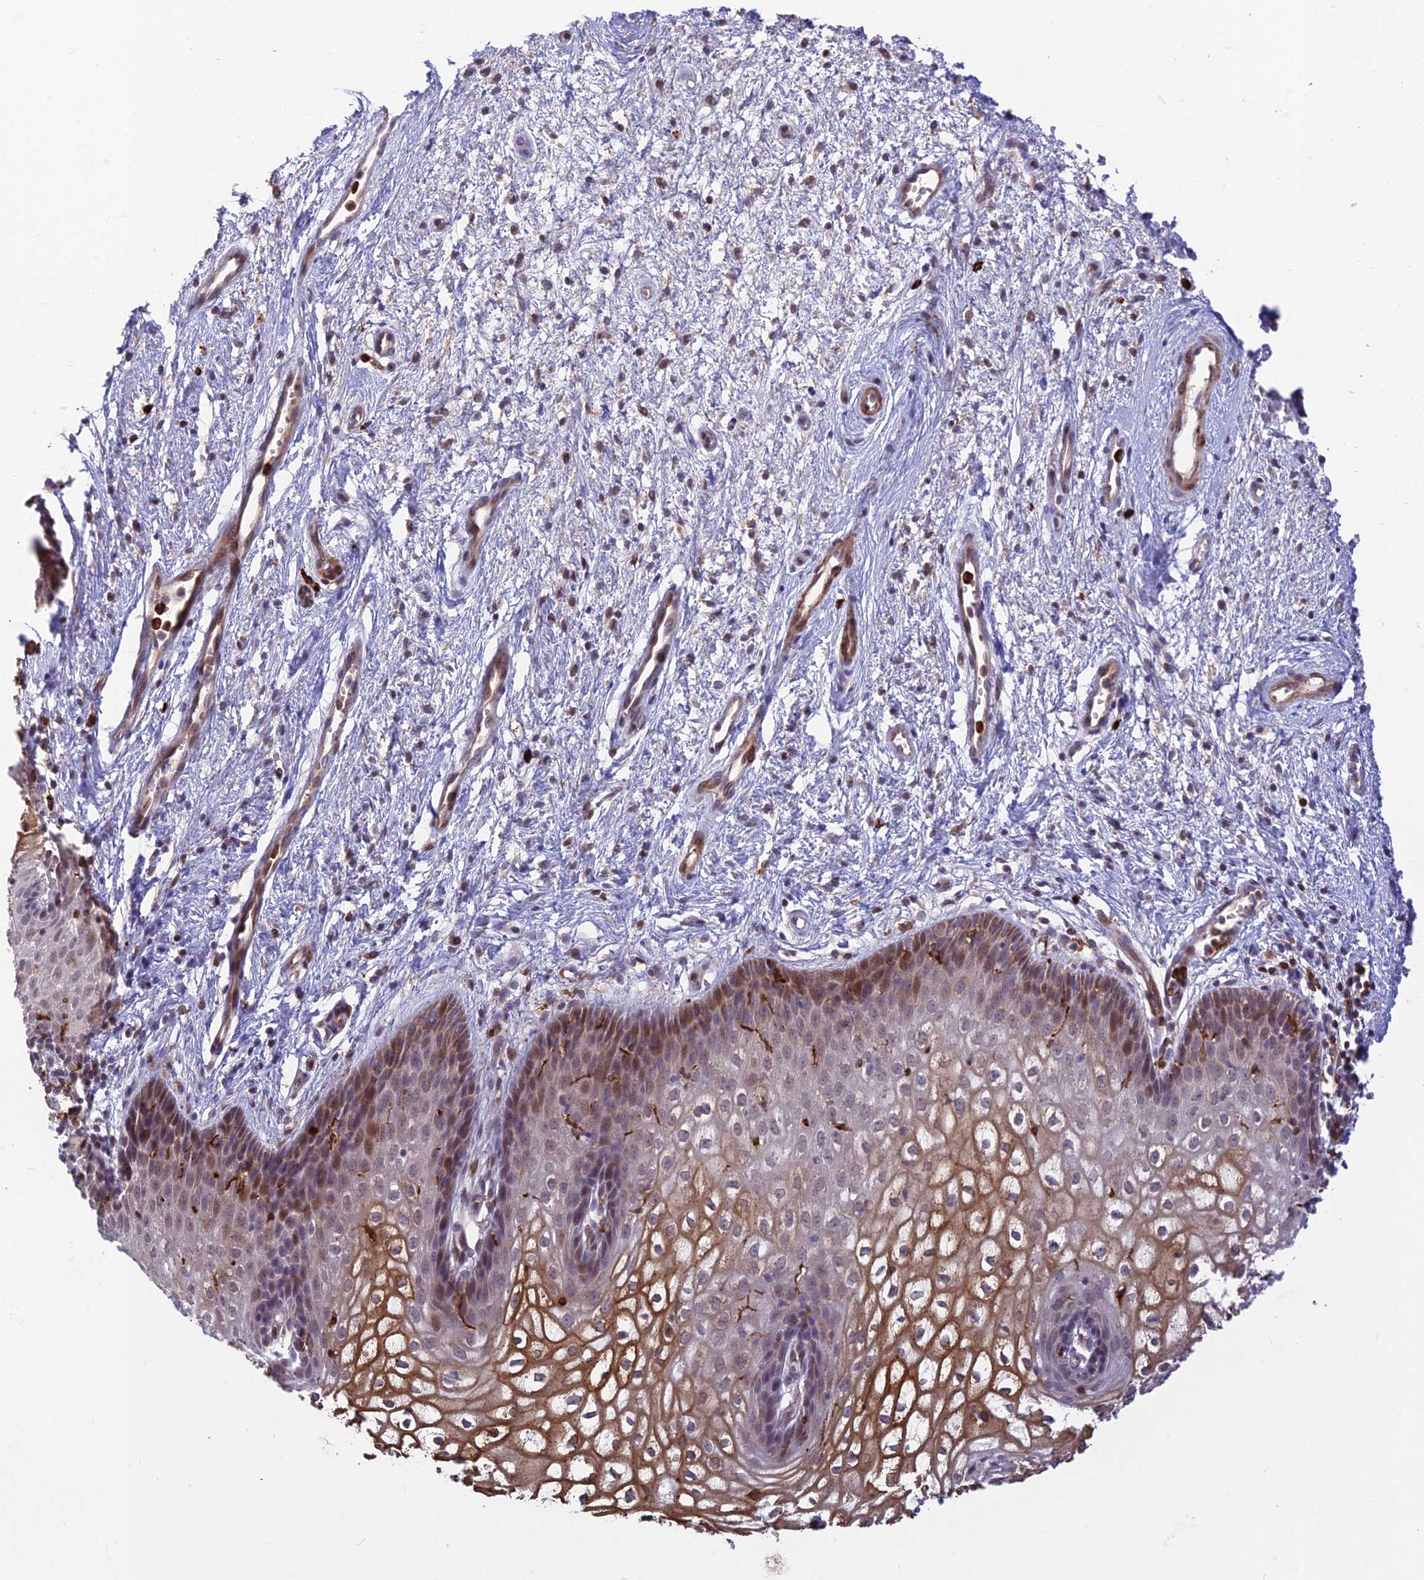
{"staining": {"intensity": "strong", "quantity": "<25%", "location": "cytoplasmic/membranous,nuclear"}, "tissue": "vagina", "cell_type": "Squamous epithelial cells", "image_type": "normal", "snomed": [{"axis": "morphology", "description": "Normal tissue, NOS"}, {"axis": "topography", "description": "Vagina"}], "caption": "Immunohistochemical staining of normal vagina exhibits <25% levels of strong cytoplasmic/membranous,nuclear protein expression in about <25% of squamous epithelial cells.", "gene": "ASPDH", "patient": {"sex": "female", "age": 34}}